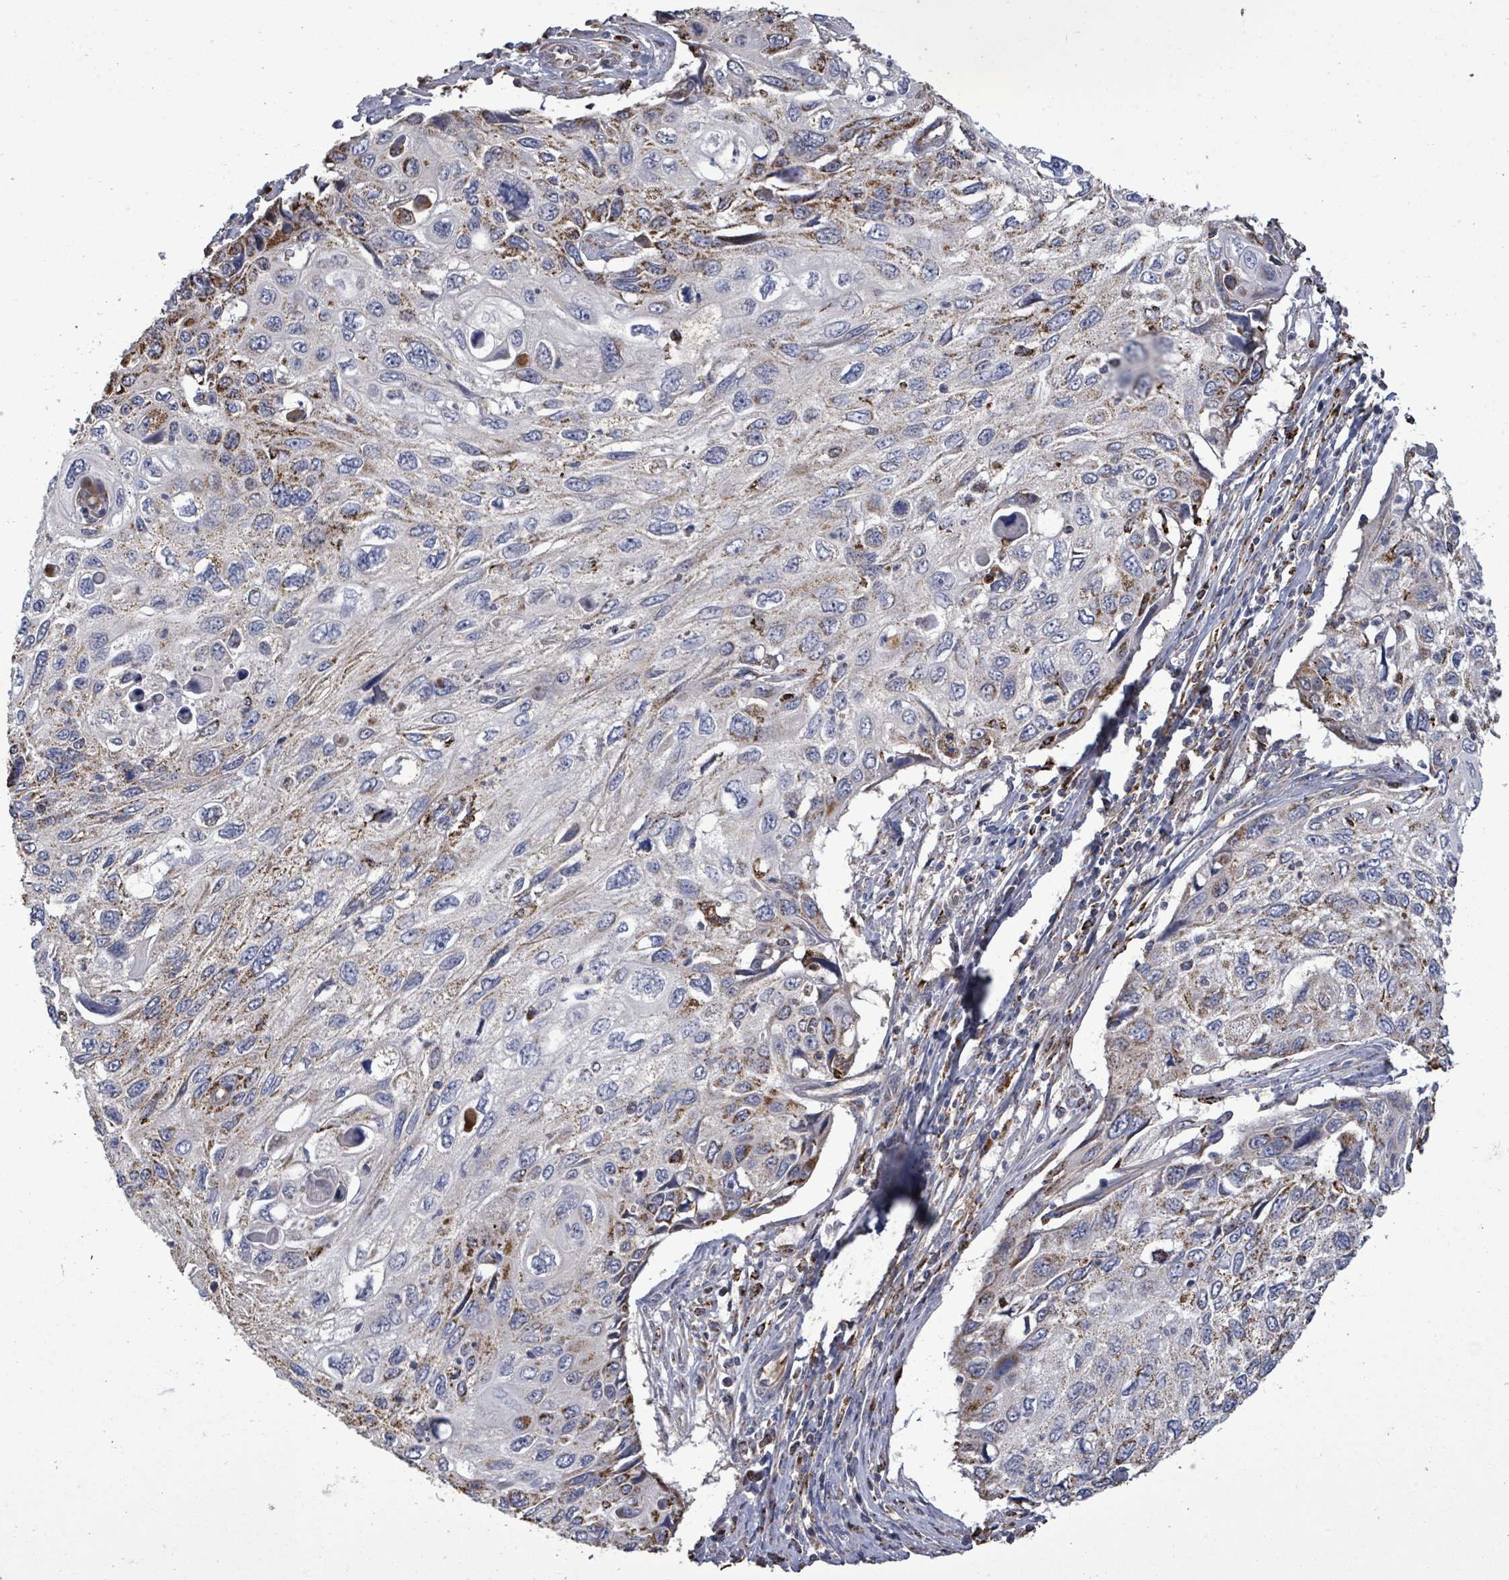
{"staining": {"intensity": "negative", "quantity": "none", "location": "none"}, "tissue": "cervical cancer", "cell_type": "Tumor cells", "image_type": "cancer", "snomed": [{"axis": "morphology", "description": "Squamous cell carcinoma, NOS"}, {"axis": "topography", "description": "Cervix"}], "caption": "The photomicrograph demonstrates no staining of tumor cells in cervical cancer. The staining is performed using DAB (3,3'-diaminobenzidine) brown chromogen with nuclei counter-stained in using hematoxylin.", "gene": "MTMR12", "patient": {"sex": "female", "age": 70}}